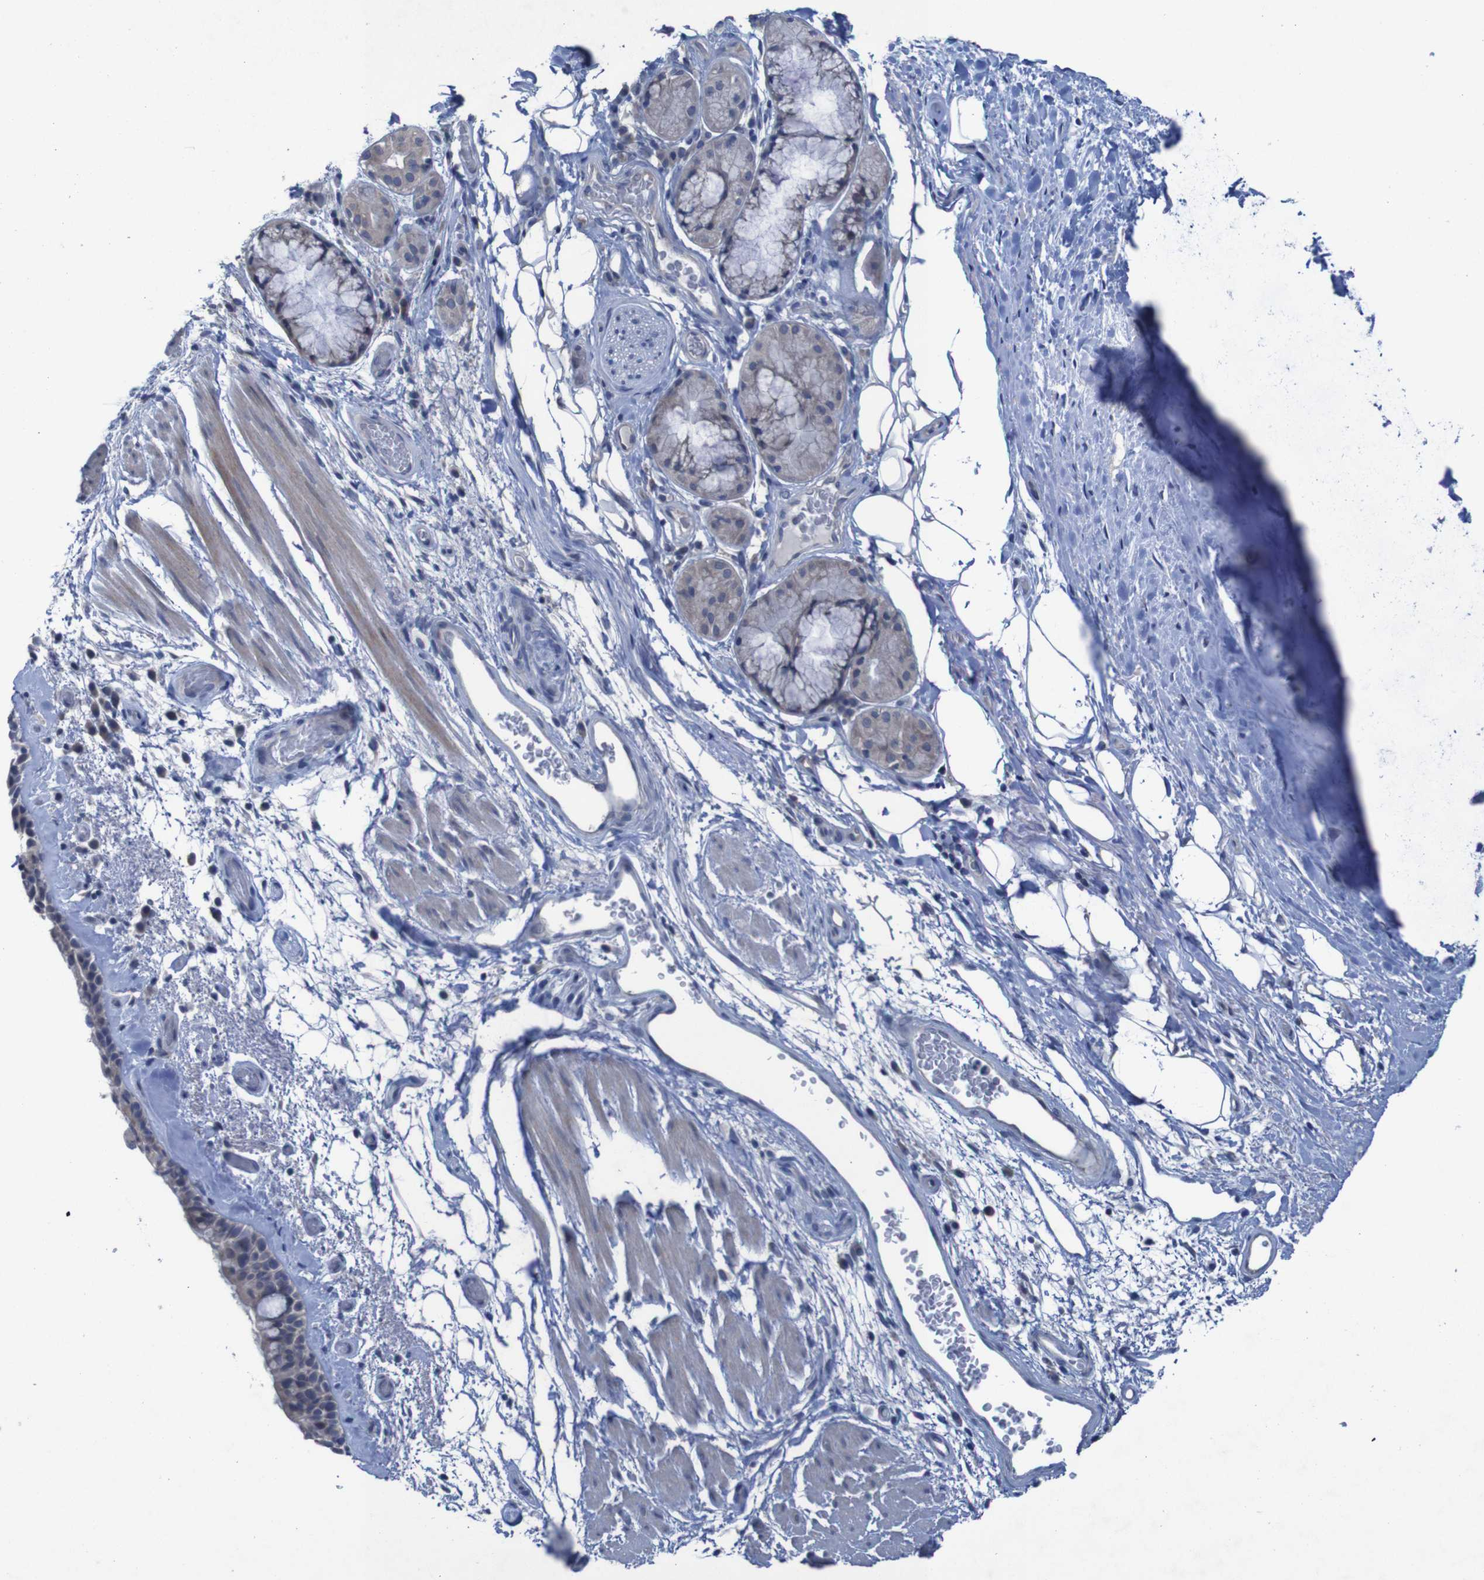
{"staining": {"intensity": "weak", "quantity": "<25%", "location": "cytoplasmic/membranous"}, "tissue": "bronchus", "cell_type": "Respiratory epithelial cells", "image_type": "normal", "snomed": [{"axis": "morphology", "description": "Normal tissue, NOS"}, {"axis": "morphology", "description": "Adenocarcinoma, NOS"}, {"axis": "topography", "description": "Bronchus"}, {"axis": "topography", "description": "Lung"}], "caption": "High magnification brightfield microscopy of unremarkable bronchus stained with DAB (3,3'-diaminobenzidine) (brown) and counterstained with hematoxylin (blue): respiratory epithelial cells show no significant positivity.", "gene": "CLDN18", "patient": {"sex": "female", "age": 54}}